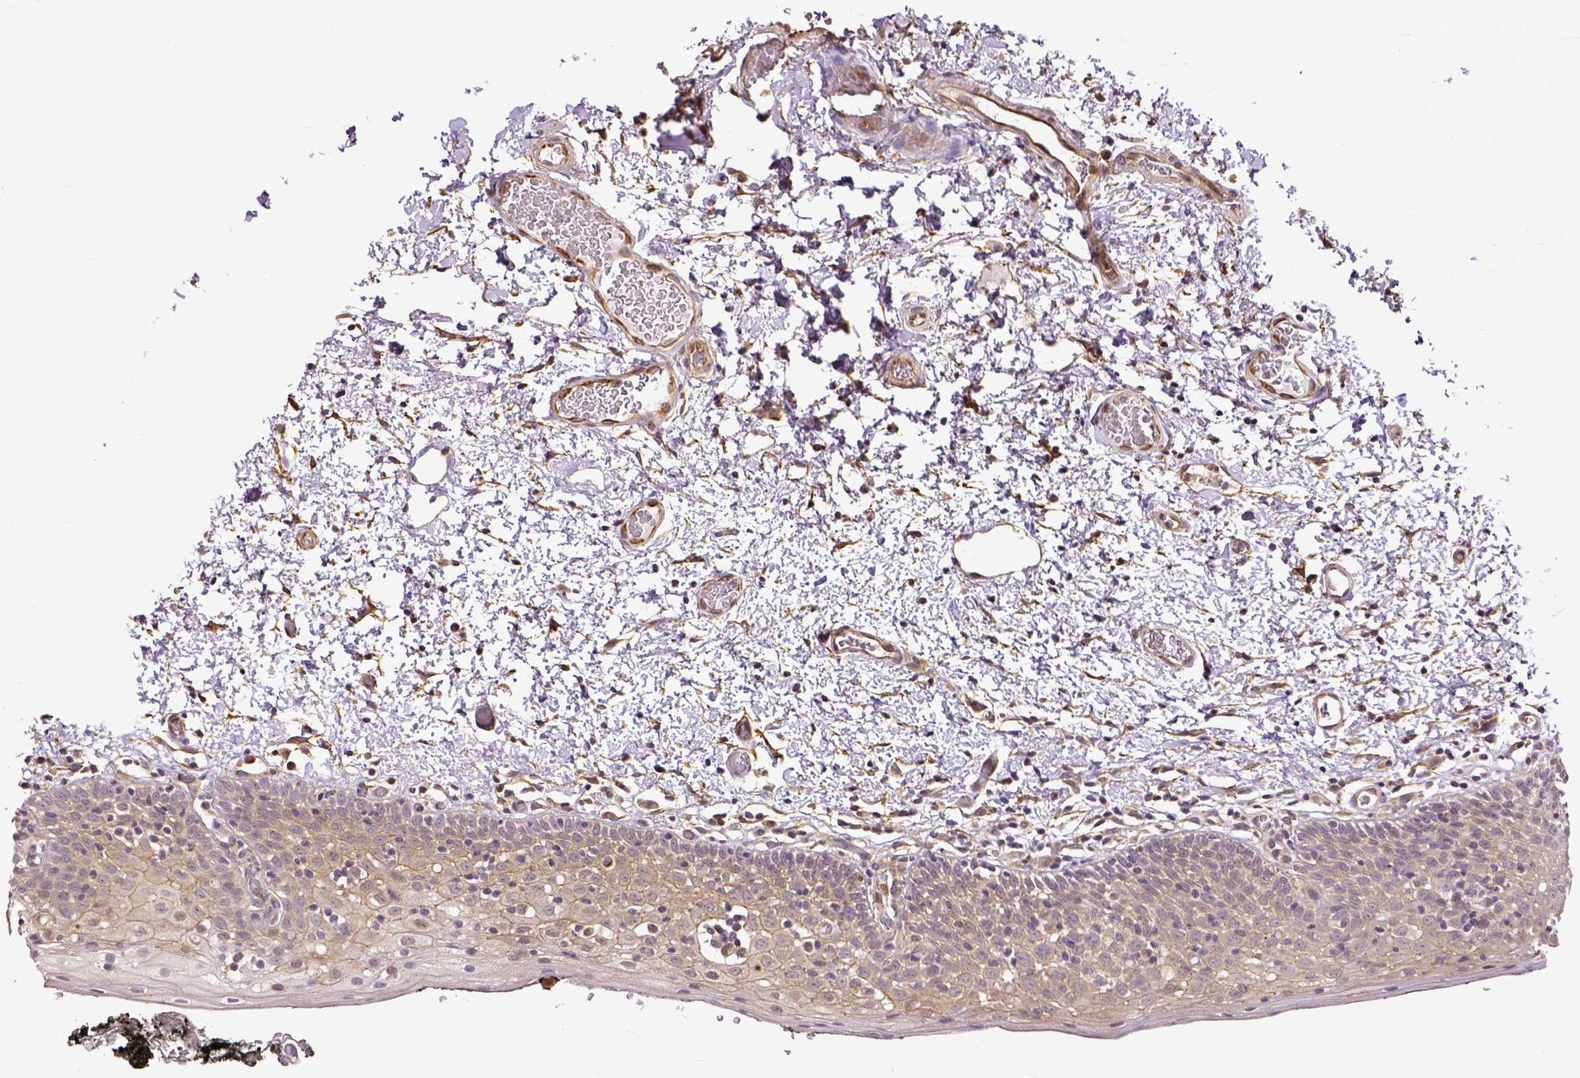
{"staining": {"intensity": "weak", "quantity": "25%-75%", "location": "cytoplasmic/membranous"}, "tissue": "oral mucosa", "cell_type": "Squamous epithelial cells", "image_type": "normal", "snomed": [{"axis": "morphology", "description": "Normal tissue, NOS"}, {"axis": "morphology", "description": "Squamous cell carcinoma, NOS"}, {"axis": "topography", "description": "Oral tissue"}, {"axis": "topography", "description": "Head-Neck"}], "caption": "Immunohistochemistry staining of normal oral mucosa, which exhibits low levels of weak cytoplasmic/membranous positivity in about 25%-75% of squamous epithelial cells indicating weak cytoplasmic/membranous protein staining. The staining was performed using DAB (3,3'-diaminobenzidine) (brown) for protein detection and nuclei were counterstained in hematoxylin (blue).", "gene": "DICER1", "patient": {"sex": "male", "age": 69}}